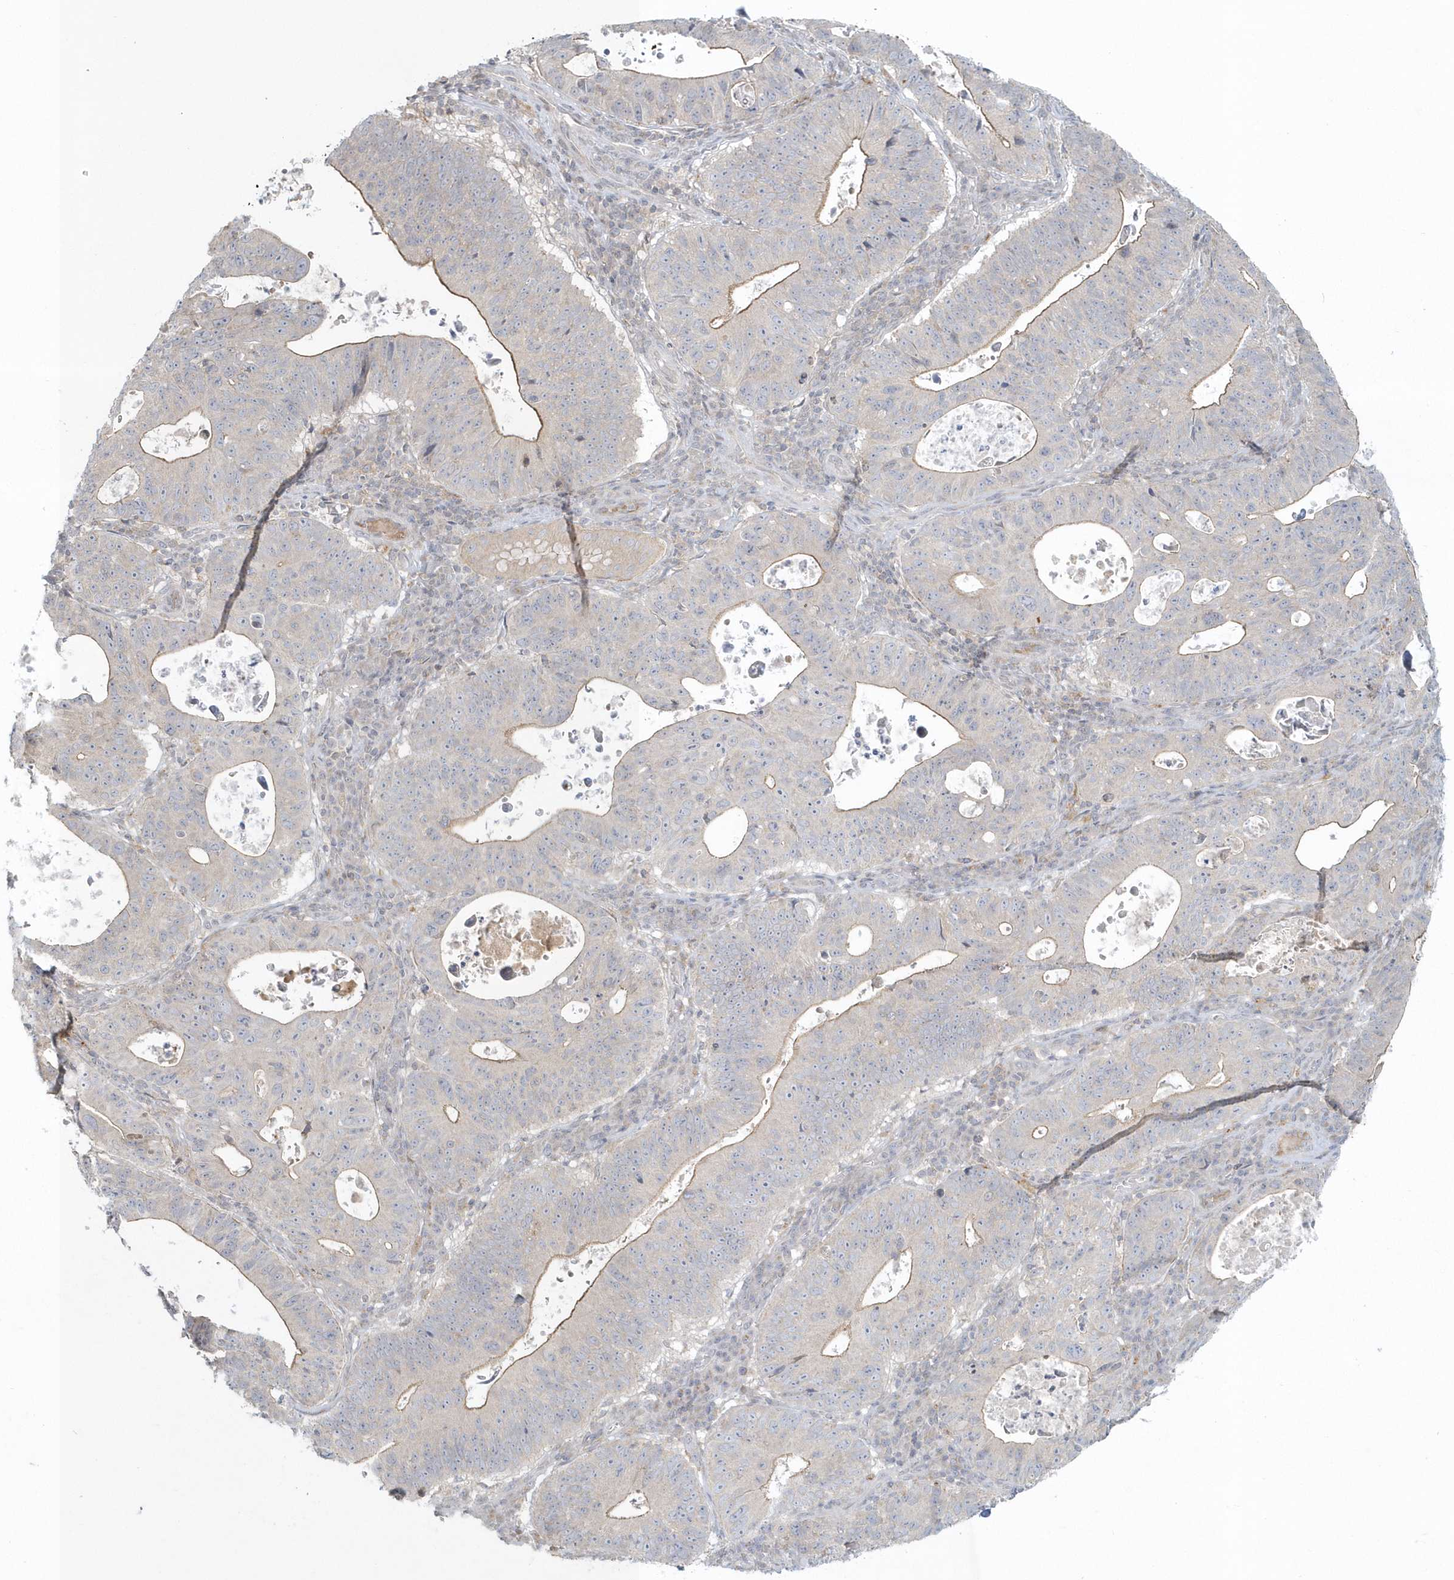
{"staining": {"intensity": "moderate", "quantity": "<25%", "location": "cytoplasmic/membranous"}, "tissue": "stomach cancer", "cell_type": "Tumor cells", "image_type": "cancer", "snomed": [{"axis": "morphology", "description": "Adenocarcinoma, NOS"}, {"axis": "topography", "description": "Stomach"}], "caption": "Tumor cells demonstrate moderate cytoplasmic/membranous staining in approximately <25% of cells in stomach adenocarcinoma. The staining was performed using DAB to visualize the protein expression in brown, while the nuclei were stained in blue with hematoxylin (Magnification: 20x).", "gene": "BLTP3A", "patient": {"sex": "male", "age": 59}}